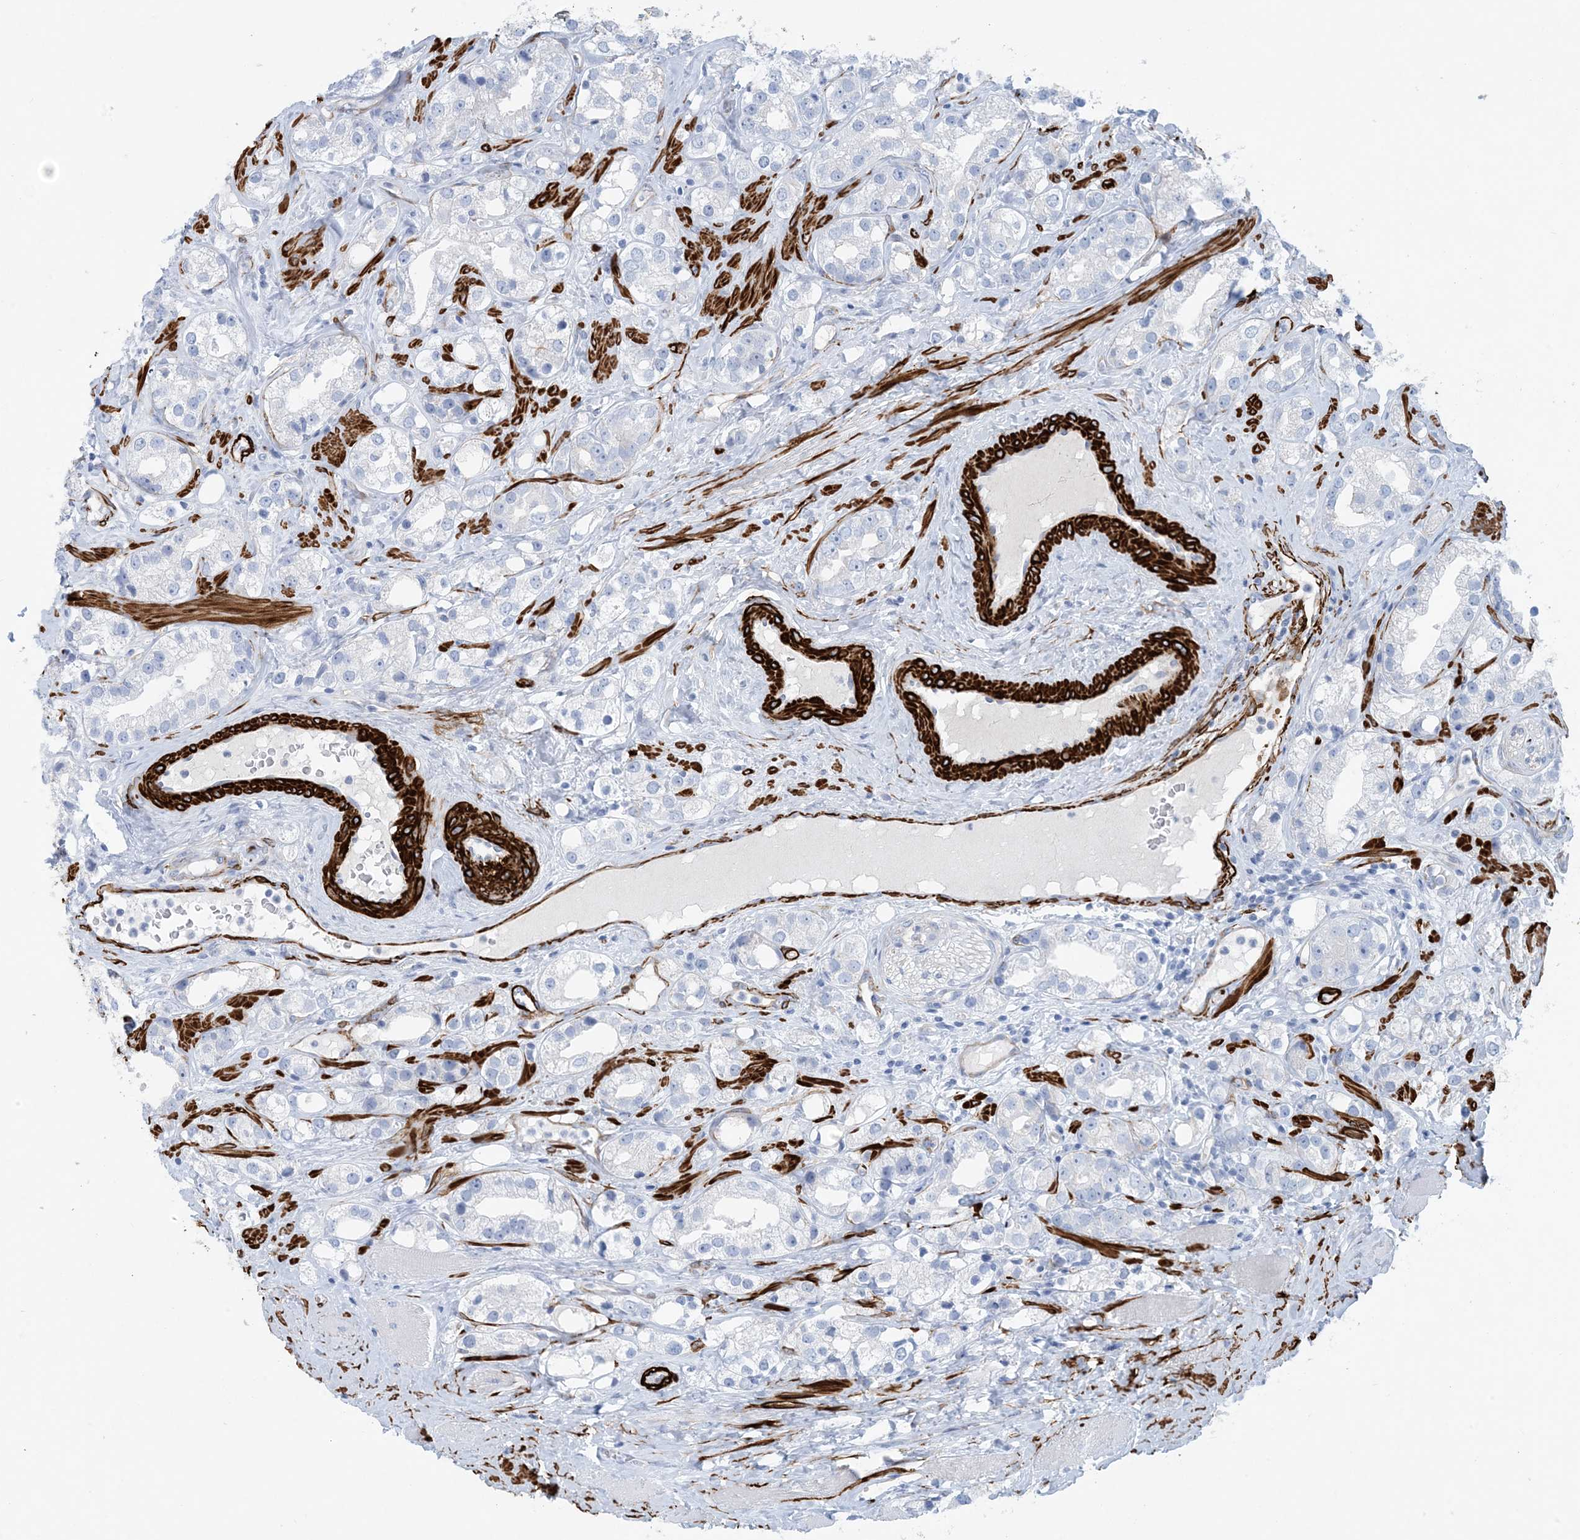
{"staining": {"intensity": "negative", "quantity": "none", "location": "none"}, "tissue": "prostate cancer", "cell_type": "Tumor cells", "image_type": "cancer", "snomed": [{"axis": "morphology", "description": "Adenocarcinoma, NOS"}, {"axis": "topography", "description": "Prostate"}], "caption": "DAB immunohistochemical staining of prostate cancer exhibits no significant staining in tumor cells.", "gene": "SHANK1", "patient": {"sex": "male", "age": 79}}